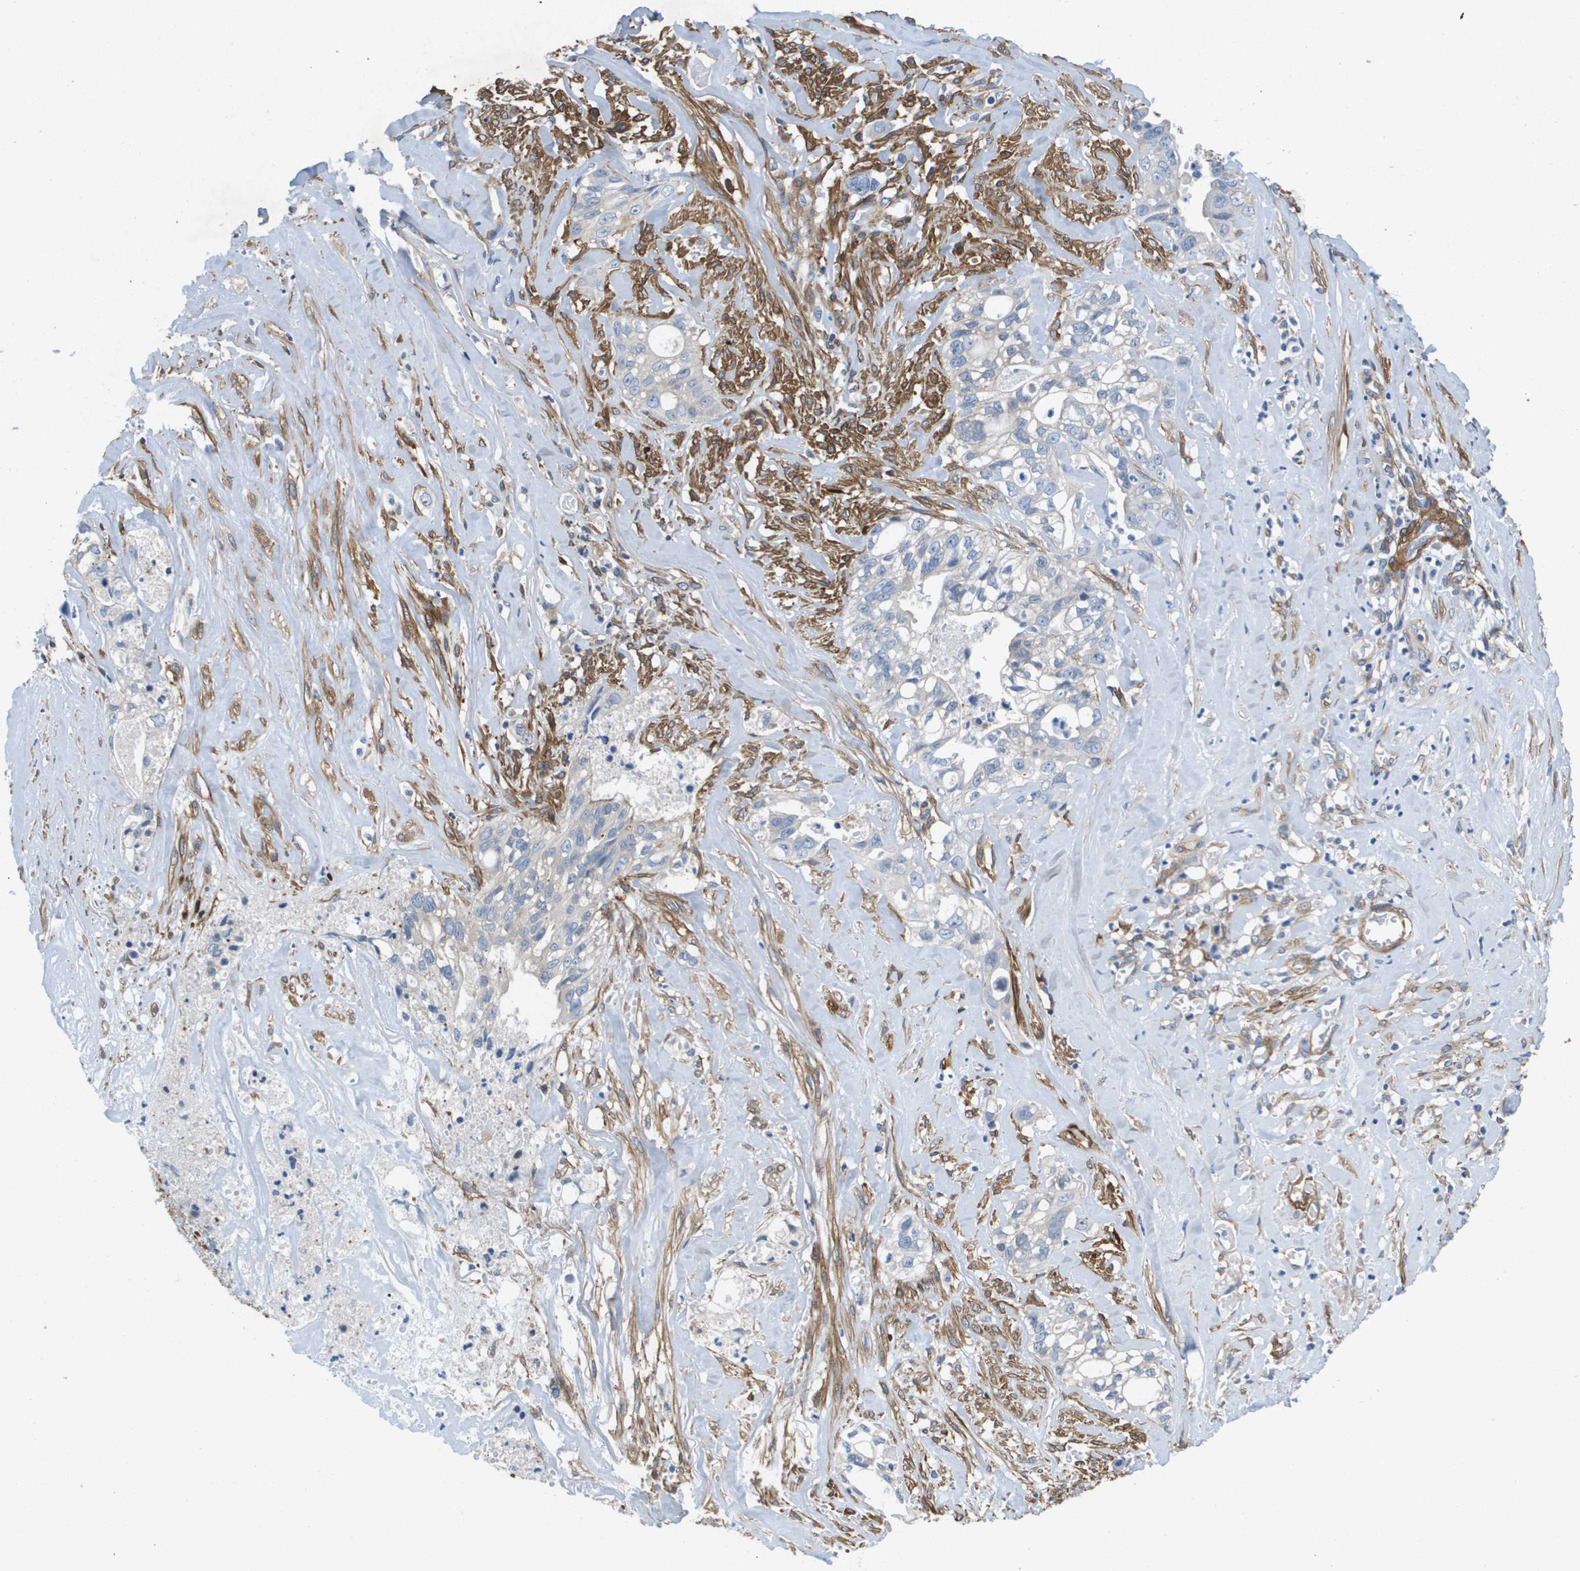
{"staining": {"intensity": "negative", "quantity": "none", "location": "none"}, "tissue": "liver cancer", "cell_type": "Tumor cells", "image_type": "cancer", "snomed": [{"axis": "morphology", "description": "Cholangiocarcinoma"}, {"axis": "topography", "description": "Liver"}], "caption": "Immunohistochemistry (IHC) of liver cancer exhibits no staining in tumor cells.", "gene": "LPP", "patient": {"sex": "female", "age": 70}}